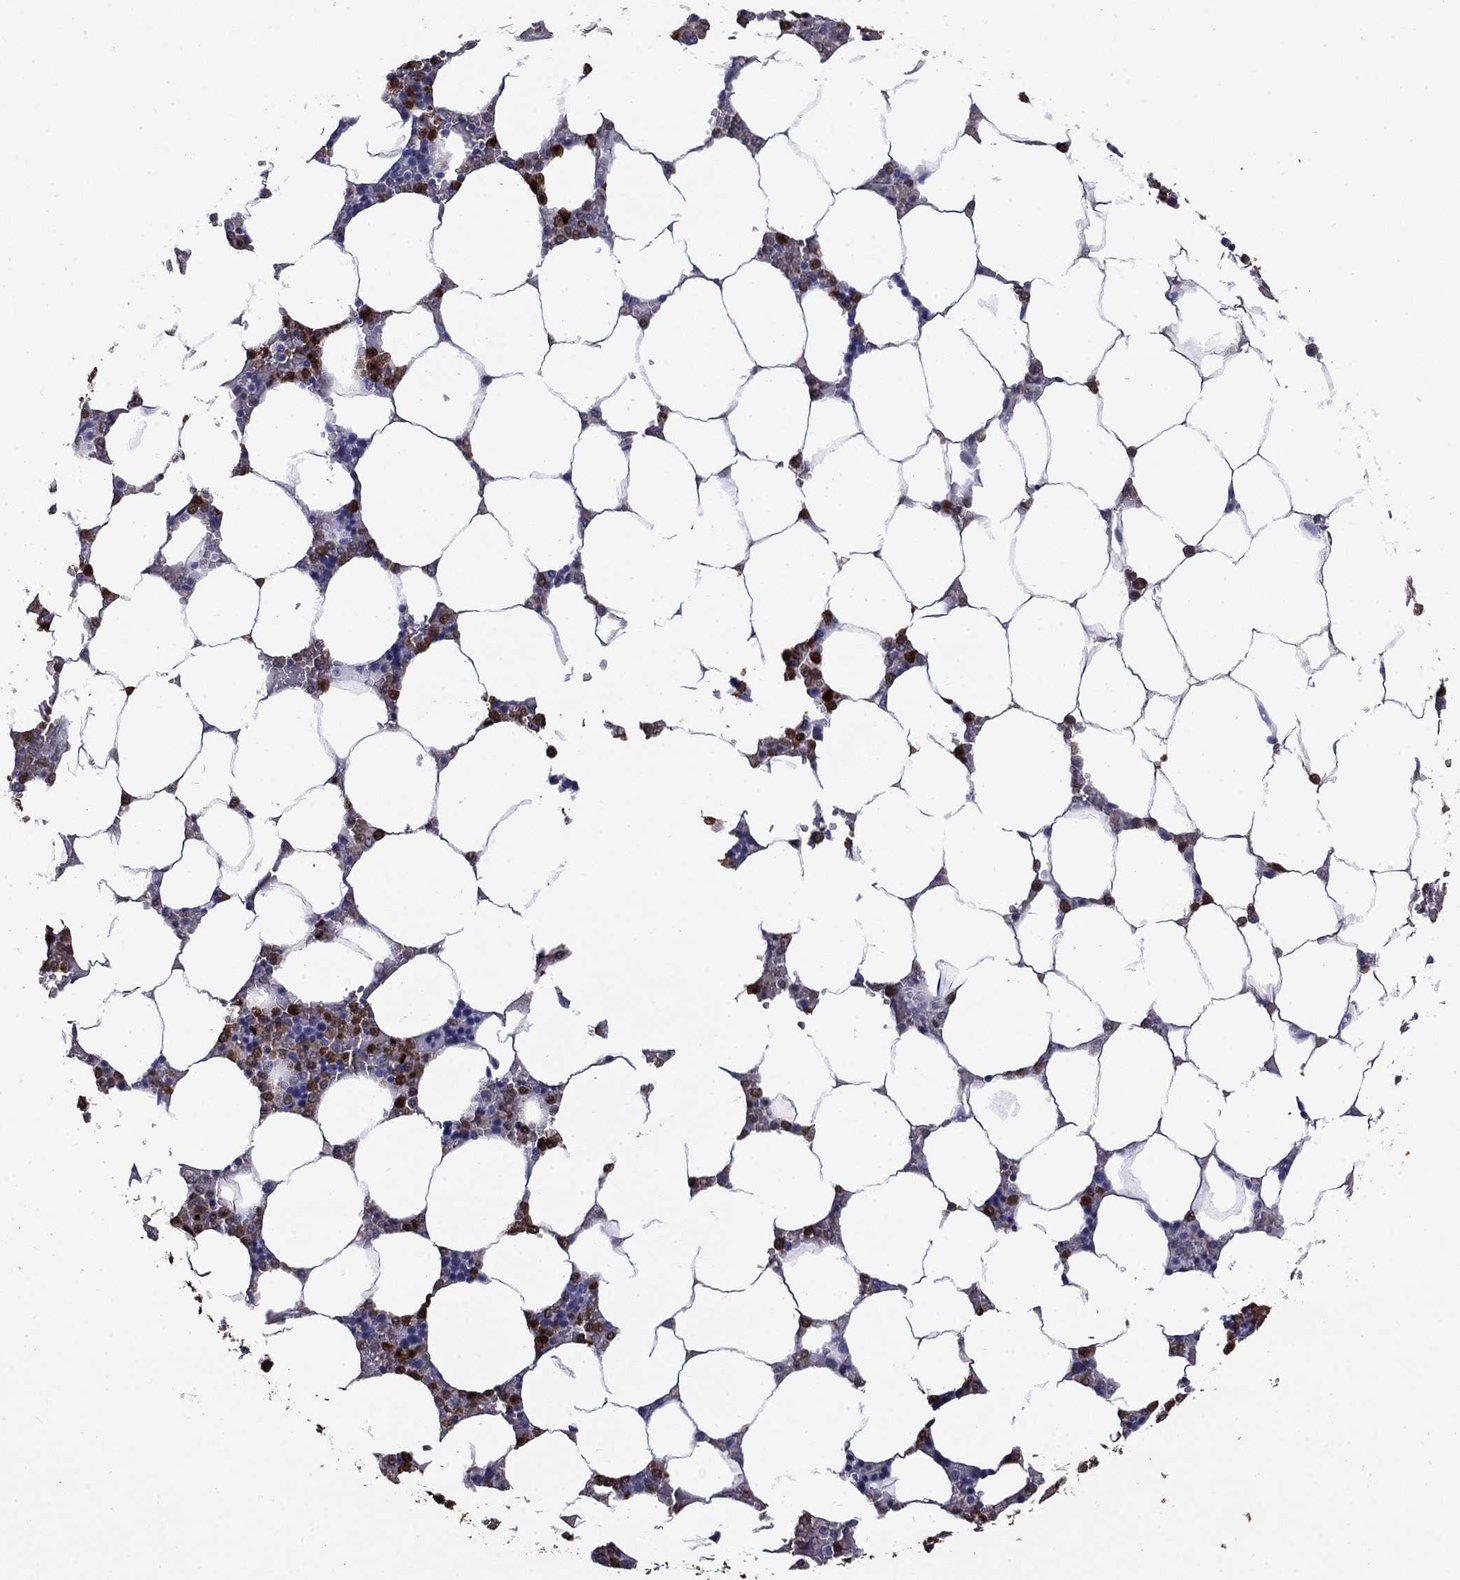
{"staining": {"intensity": "strong", "quantity": "<25%", "location": "cytoplasmic/membranous,nuclear"}, "tissue": "bone marrow", "cell_type": "Hematopoietic cells", "image_type": "normal", "snomed": [{"axis": "morphology", "description": "Normal tissue, NOS"}, {"axis": "topography", "description": "Bone marrow"}], "caption": "Protein positivity by immunohistochemistry (IHC) demonstrates strong cytoplasmic/membranous,nuclear positivity in approximately <25% of hematopoietic cells in unremarkable bone marrow.", "gene": "TRIM29", "patient": {"sex": "male", "age": 63}}